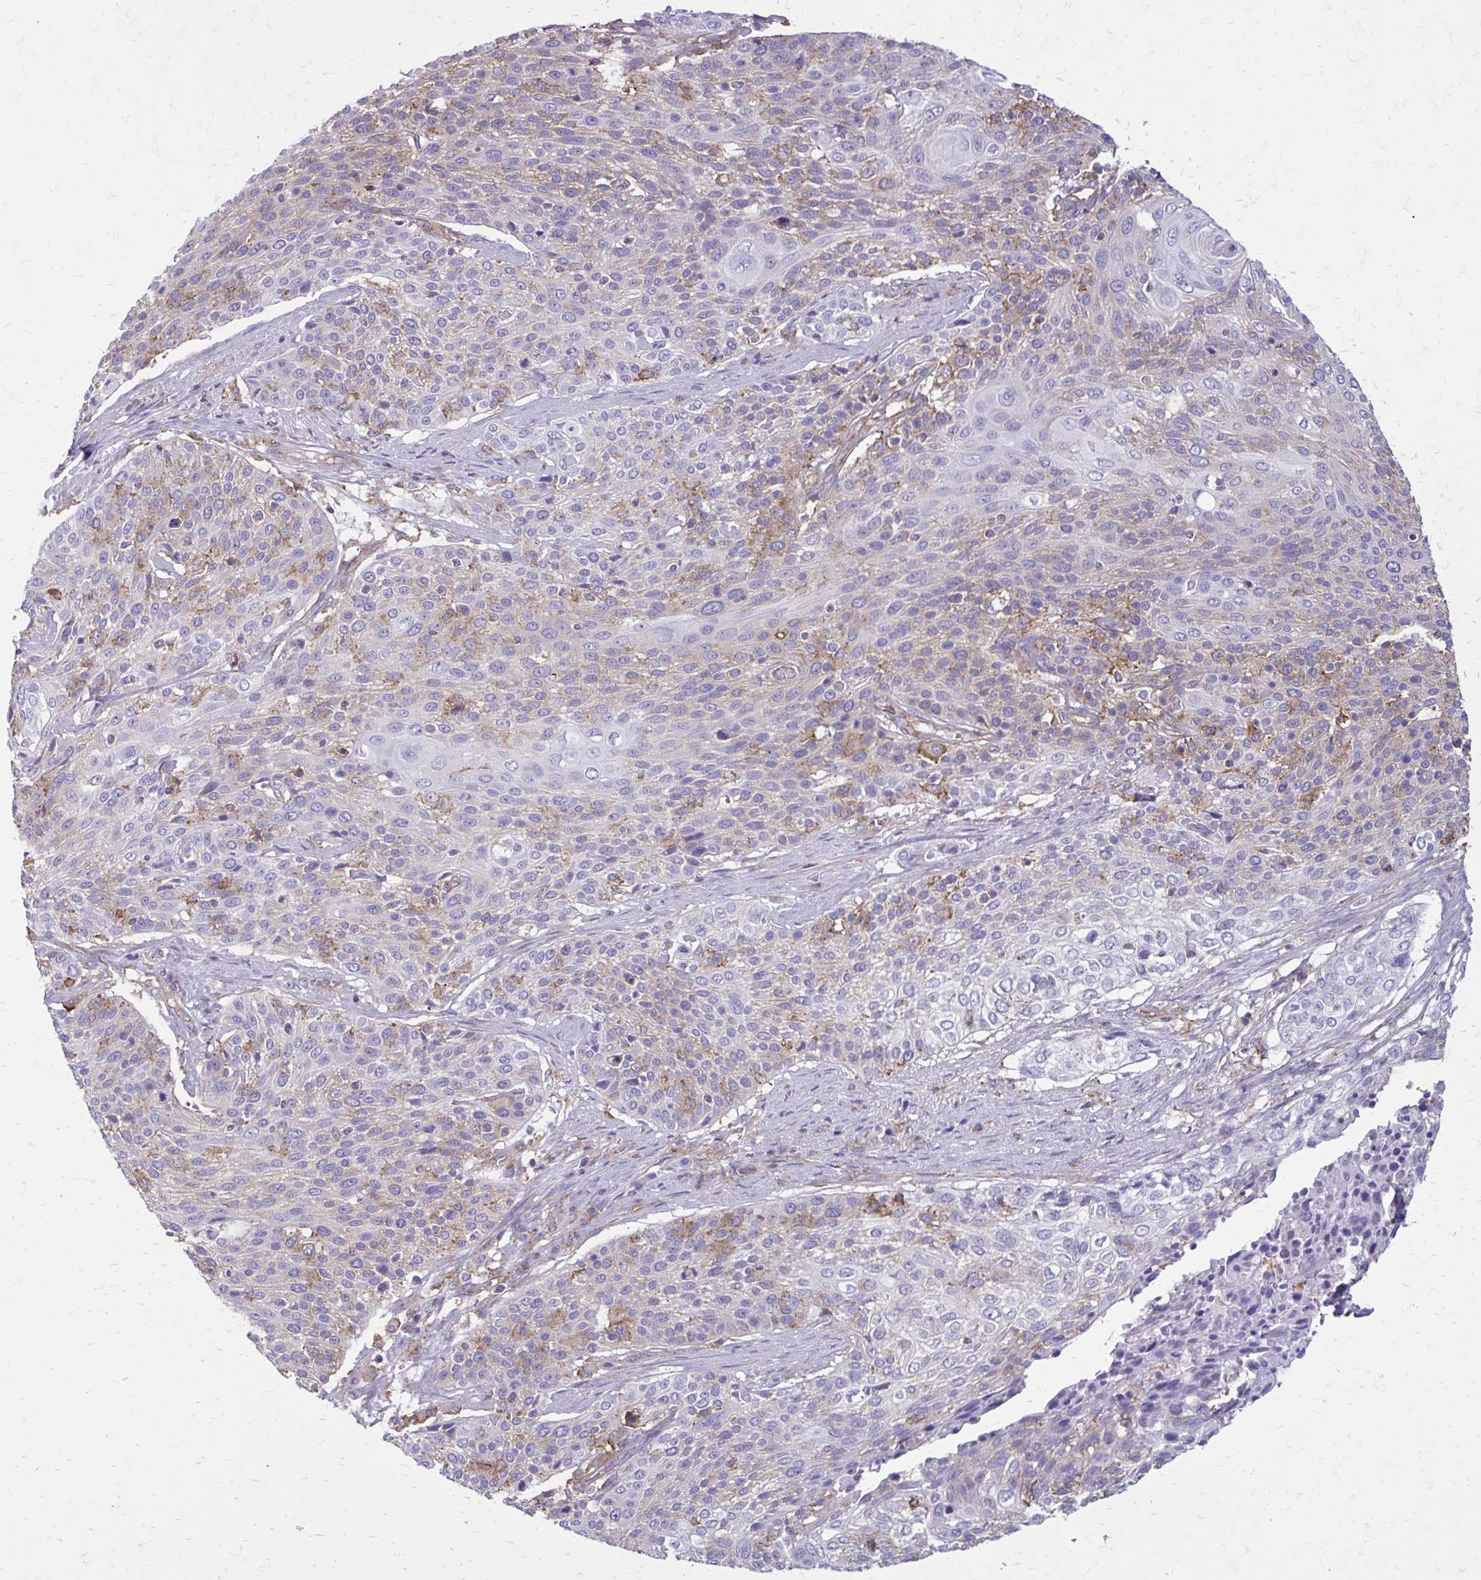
{"staining": {"intensity": "weak", "quantity": "<25%", "location": "cytoplasmic/membranous"}, "tissue": "cervical cancer", "cell_type": "Tumor cells", "image_type": "cancer", "snomed": [{"axis": "morphology", "description": "Squamous cell carcinoma, NOS"}, {"axis": "topography", "description": "Cervix"}], "caption": "Immunohistochemistry image of human cervical cancer (squamous cell carcinoma) stained for a protein (brown), which exhibits no positivity in tumor cells.", "gene": "CLTA", "patient": {"sex": "female", "age": 31}}